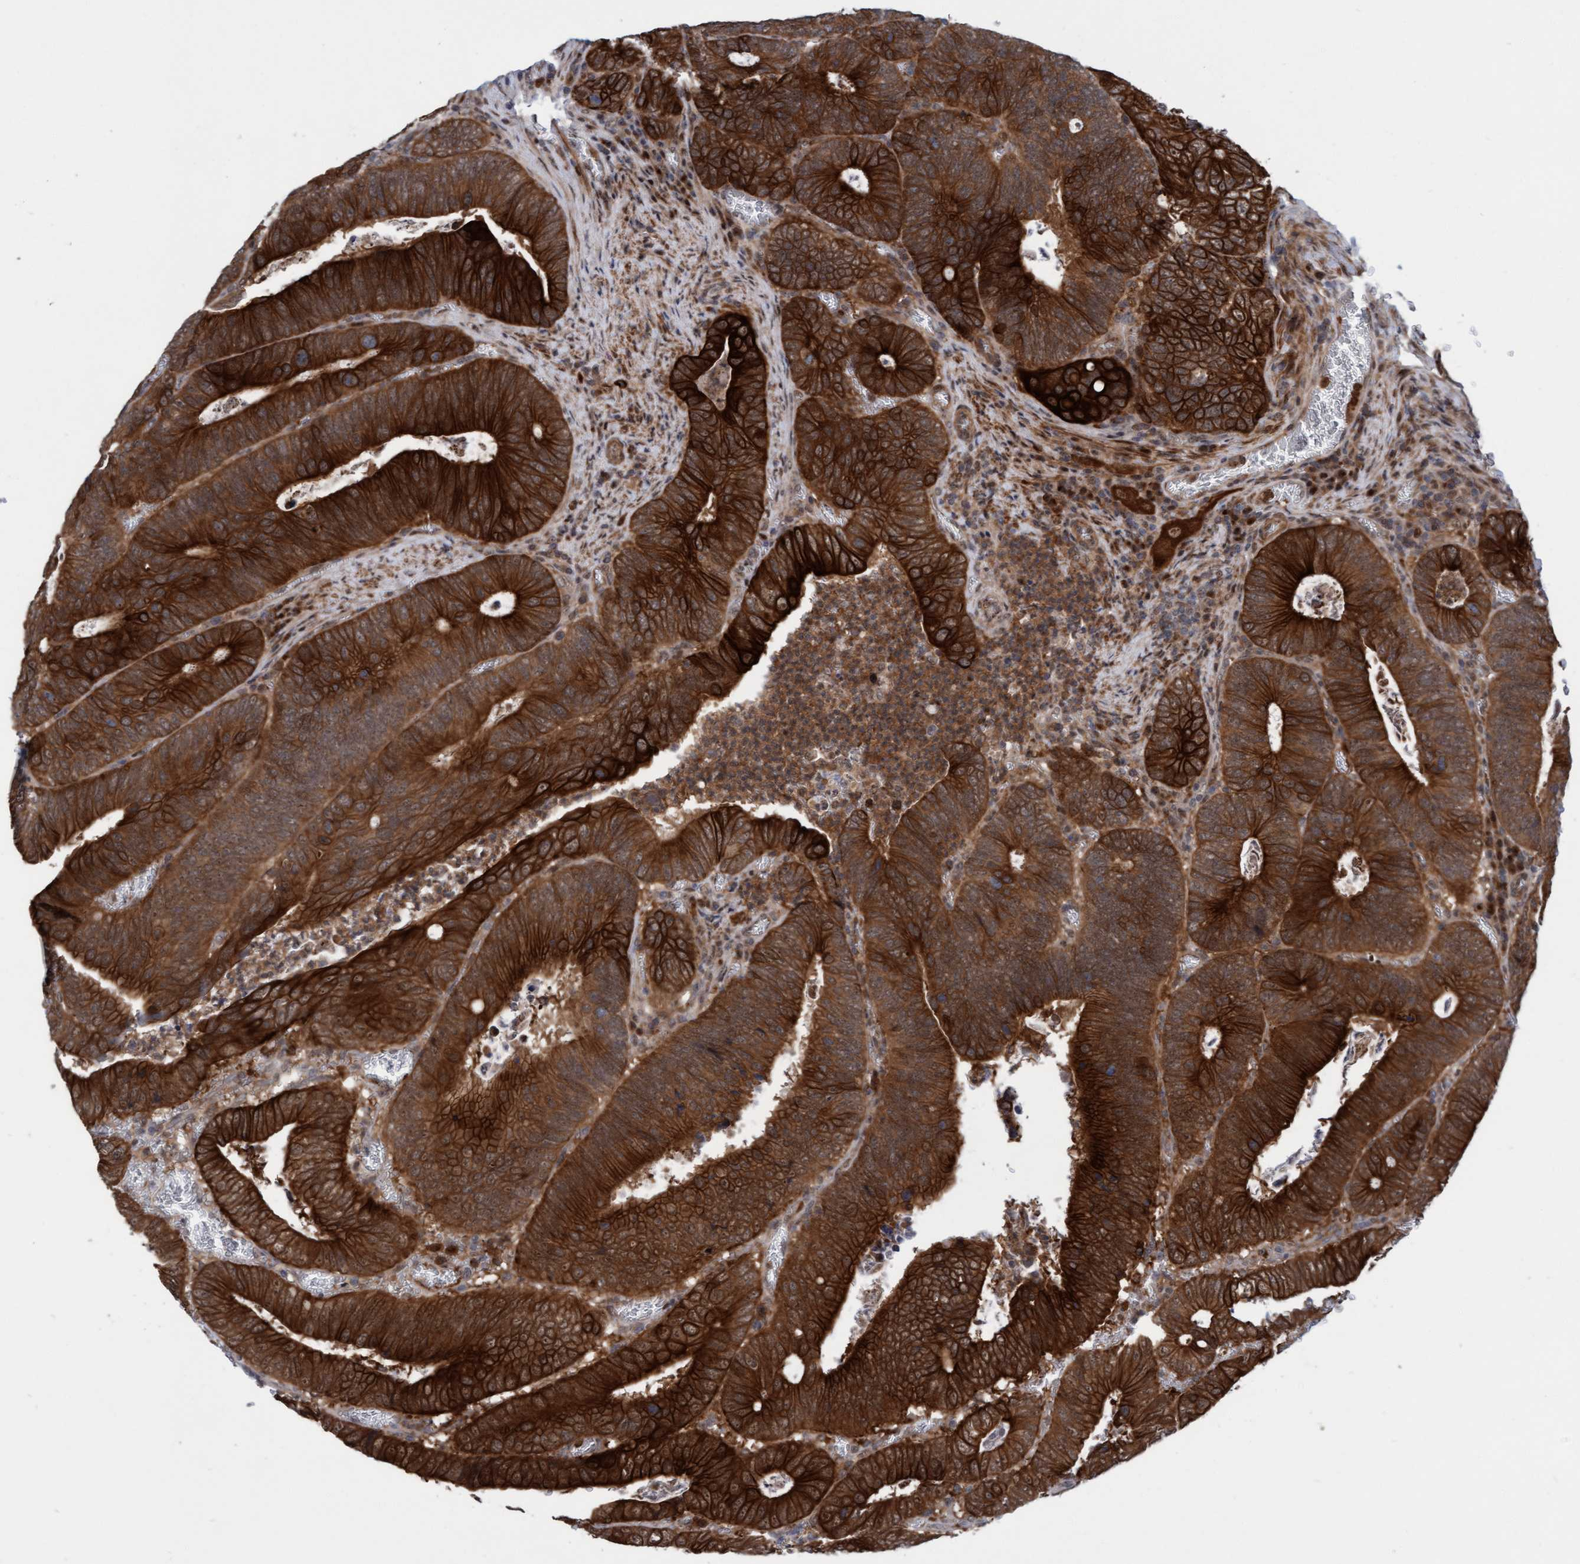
{"staining": {"intensity": "strong", "quantity": ">75%", "location": "cytoplasmic/membranous"}, "tissue": "colorectal cancer", "cell_type": "Tumor cells", "image_type": "cancer", "snomed": [{"axis": "morphology", "description": "Inflammation, NOS"}, {"axis": "morphology", "description": "Adenocarcinoma, NOS"}, {"axis": "topography", "description": "Colon"}], "caption": "DAB (3,3'-diaminobenzidine) immunohistochemical staining of human adenocarcinoma (colorectal) reveals strong cytoplasmic/membranous protein staining in approximately >75% of tumor cells.", "gene": "RAP1GAP2", "patient": {"sex": "male", "age": 72}}